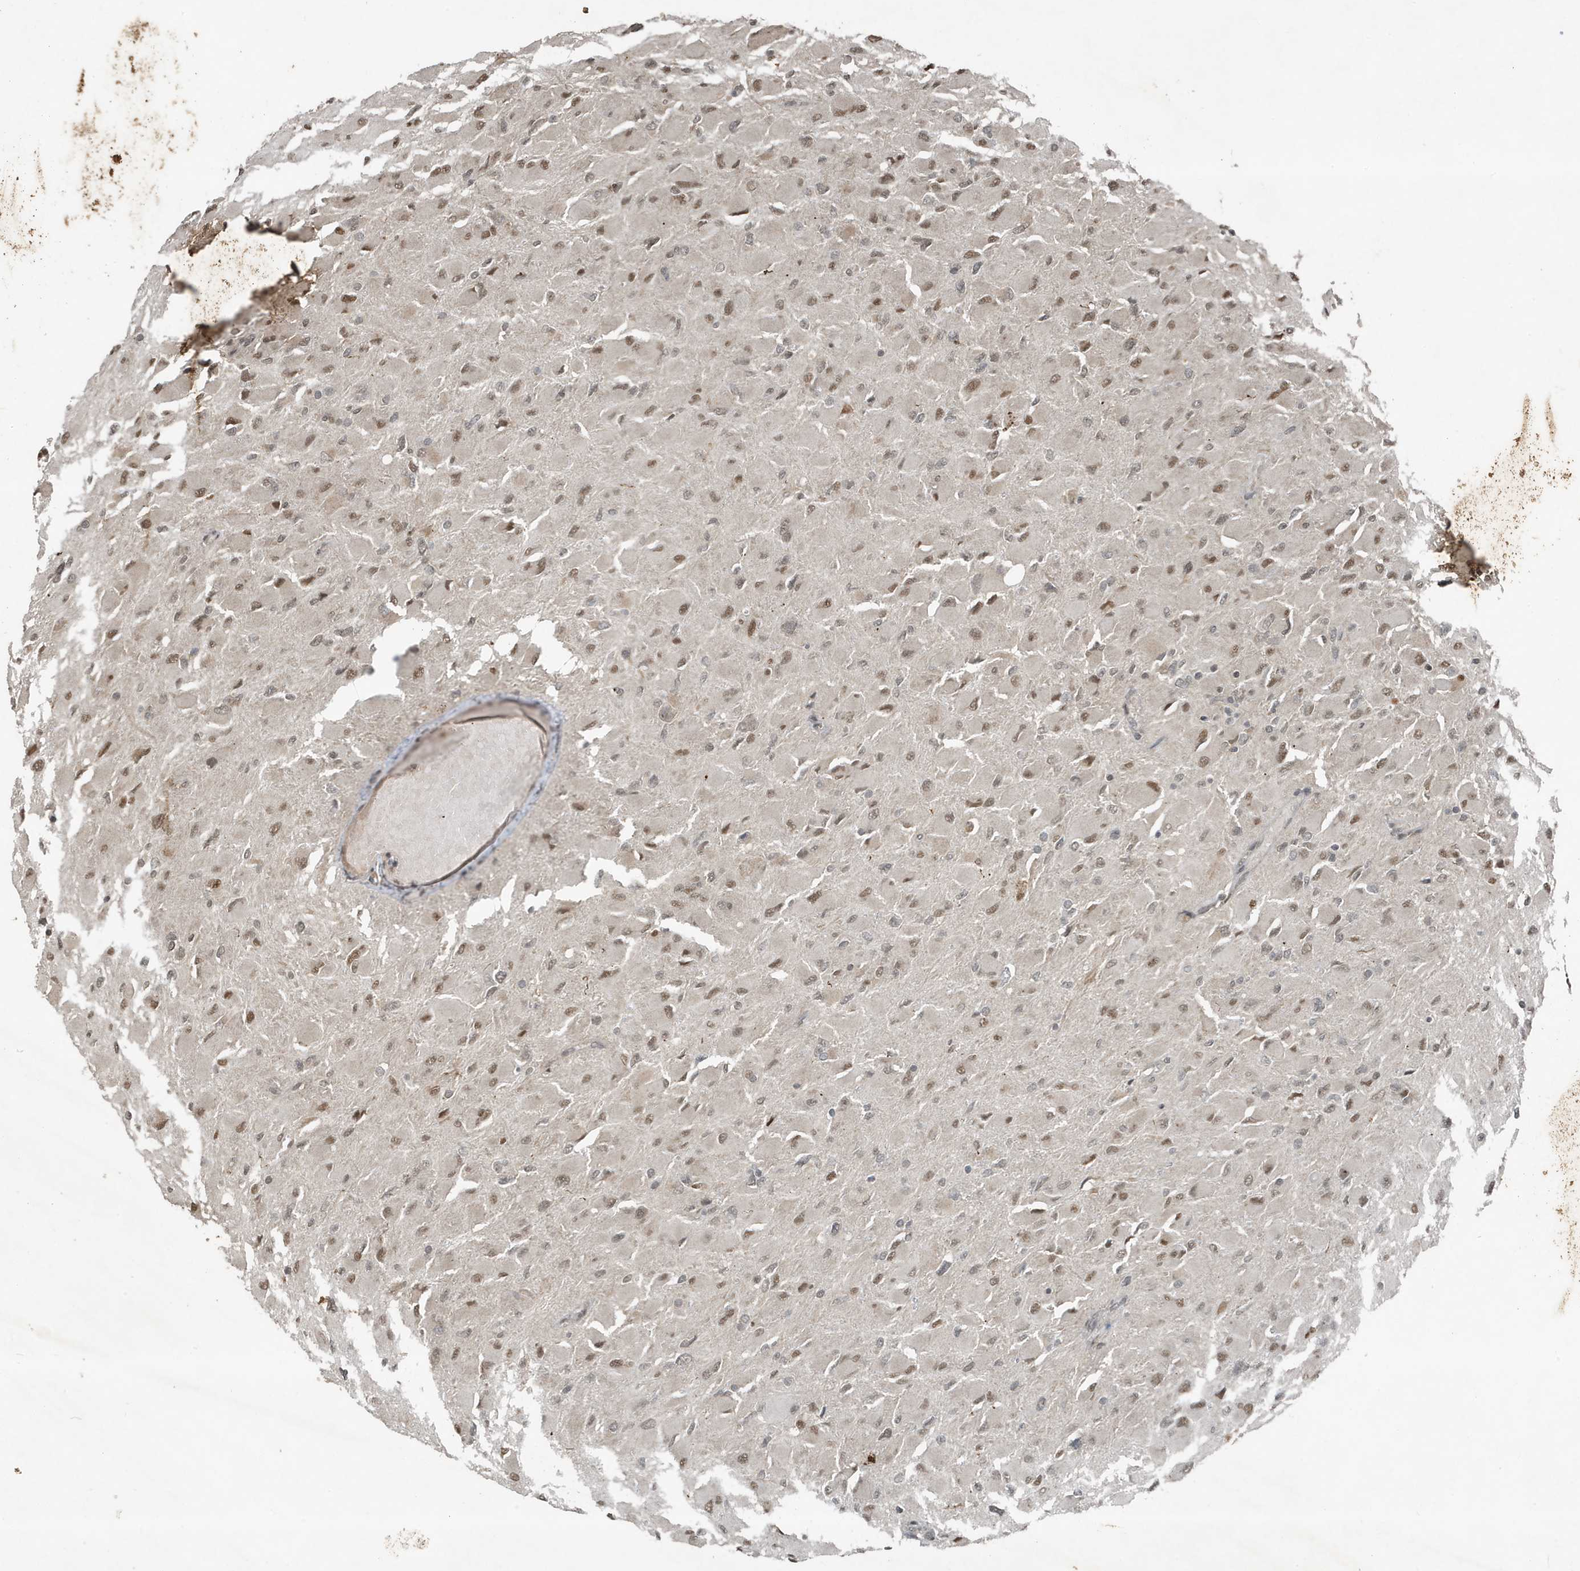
{"staining": {"intensity": "weak", "quantity": ">75%", "location": "nuclear"}, "tissue": "glioma", "cell_type": "Tumor cells", "image_type": "cancer", "snomed": [{"axis": "morphology", "description": "Glioma, malignant, High grade"}, {"axis": "topography", "description": "Cerebral cortex"}], "caption": "An IHC histopathology image of tumor tissue is shown. Protein staining in brown shows weak nuclear positivity in high-grade glioma (malignant) within tumor cells. The protein of interest is stained brown, and the nuclei are stained in blue (DAB IHC with brightfield microscopy, high magnification).", "gene": "HSPA1A", "patient": {"sex": "female", "age": 36}}